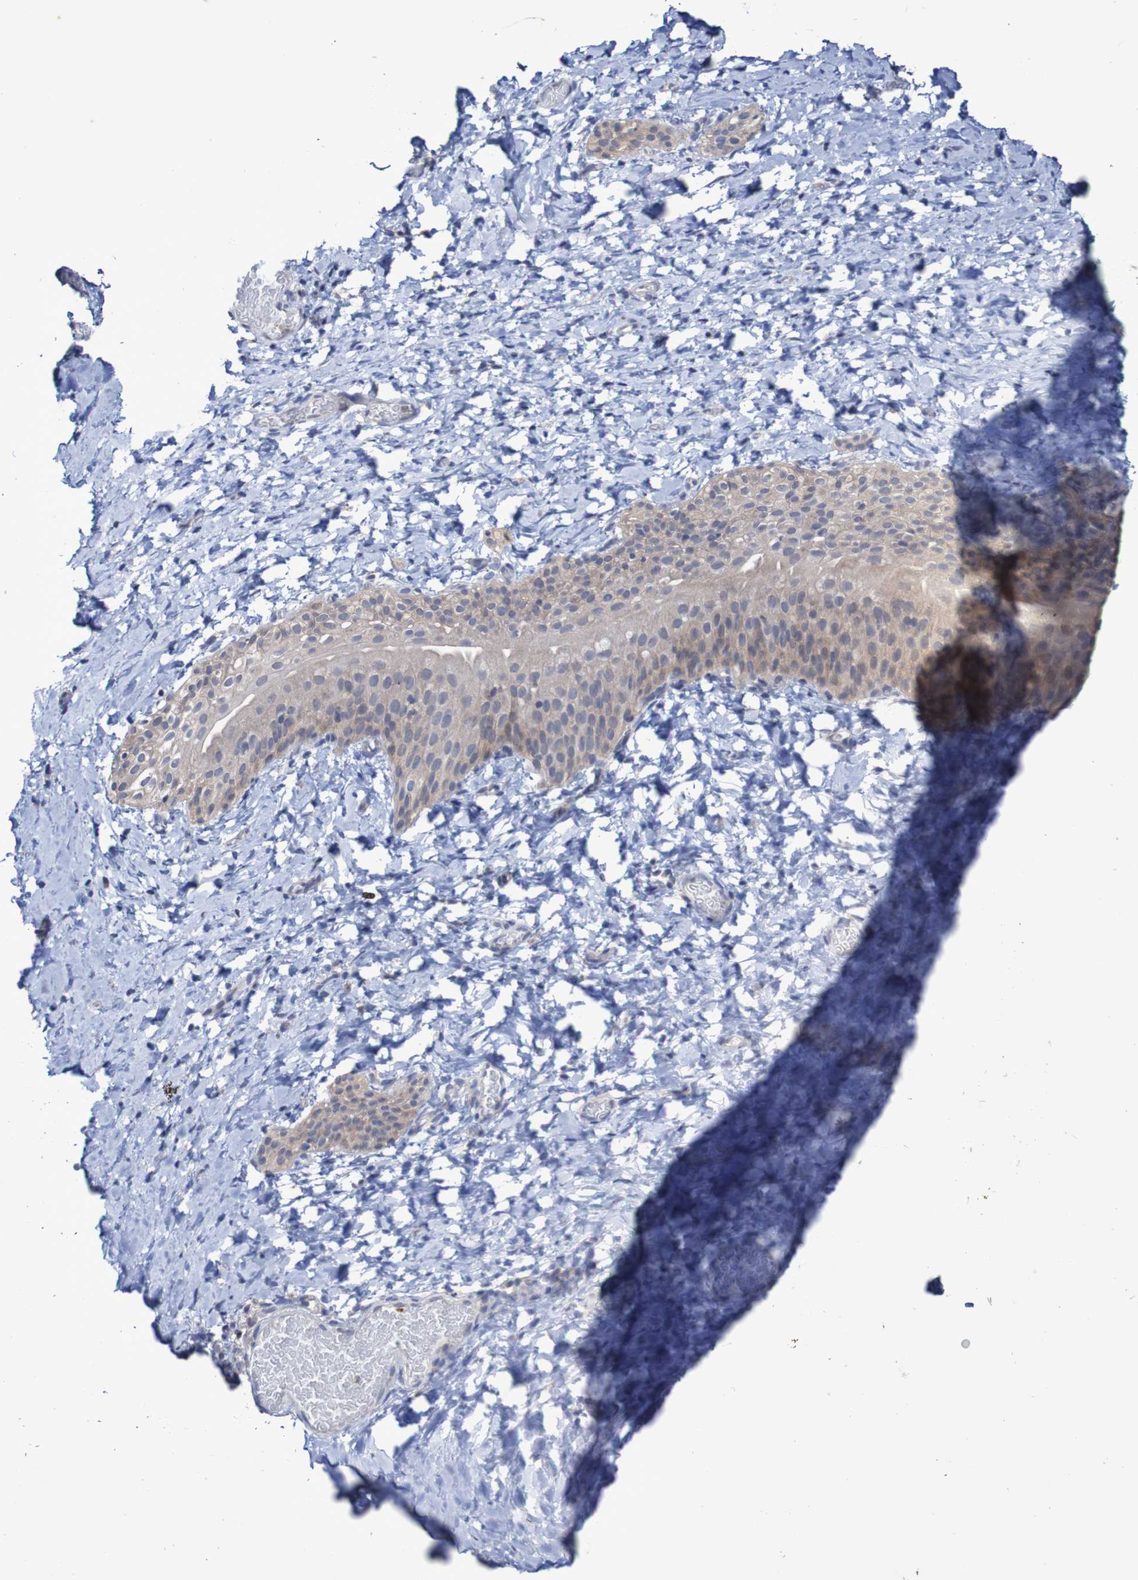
{"staining": {"intensity": "negative", "quantity": "none", "location": "none"}, "tissue": "smooth muscle", "cell_type": "Smooth muscle cells", "image_type": "normal", "snomed": [{"axis": "morphology", "description": "Normal tissue, NOS"}, {"axis": "topography", "description": "Smooth muscle"}], "caption": "High power microscopy micrograph of an immunohistochemistry micrograph of normal smooth muscle, revealing no significant expression in smooth muscle cells. (Stains: DAB (3,3'-diaminobenzidine) IHC with hematoxylin counter stain, Microscopy: brightfield microscopy at high magnification).", "gene": "C3orf18", "patient": {"sex": "male", "age": 16}}